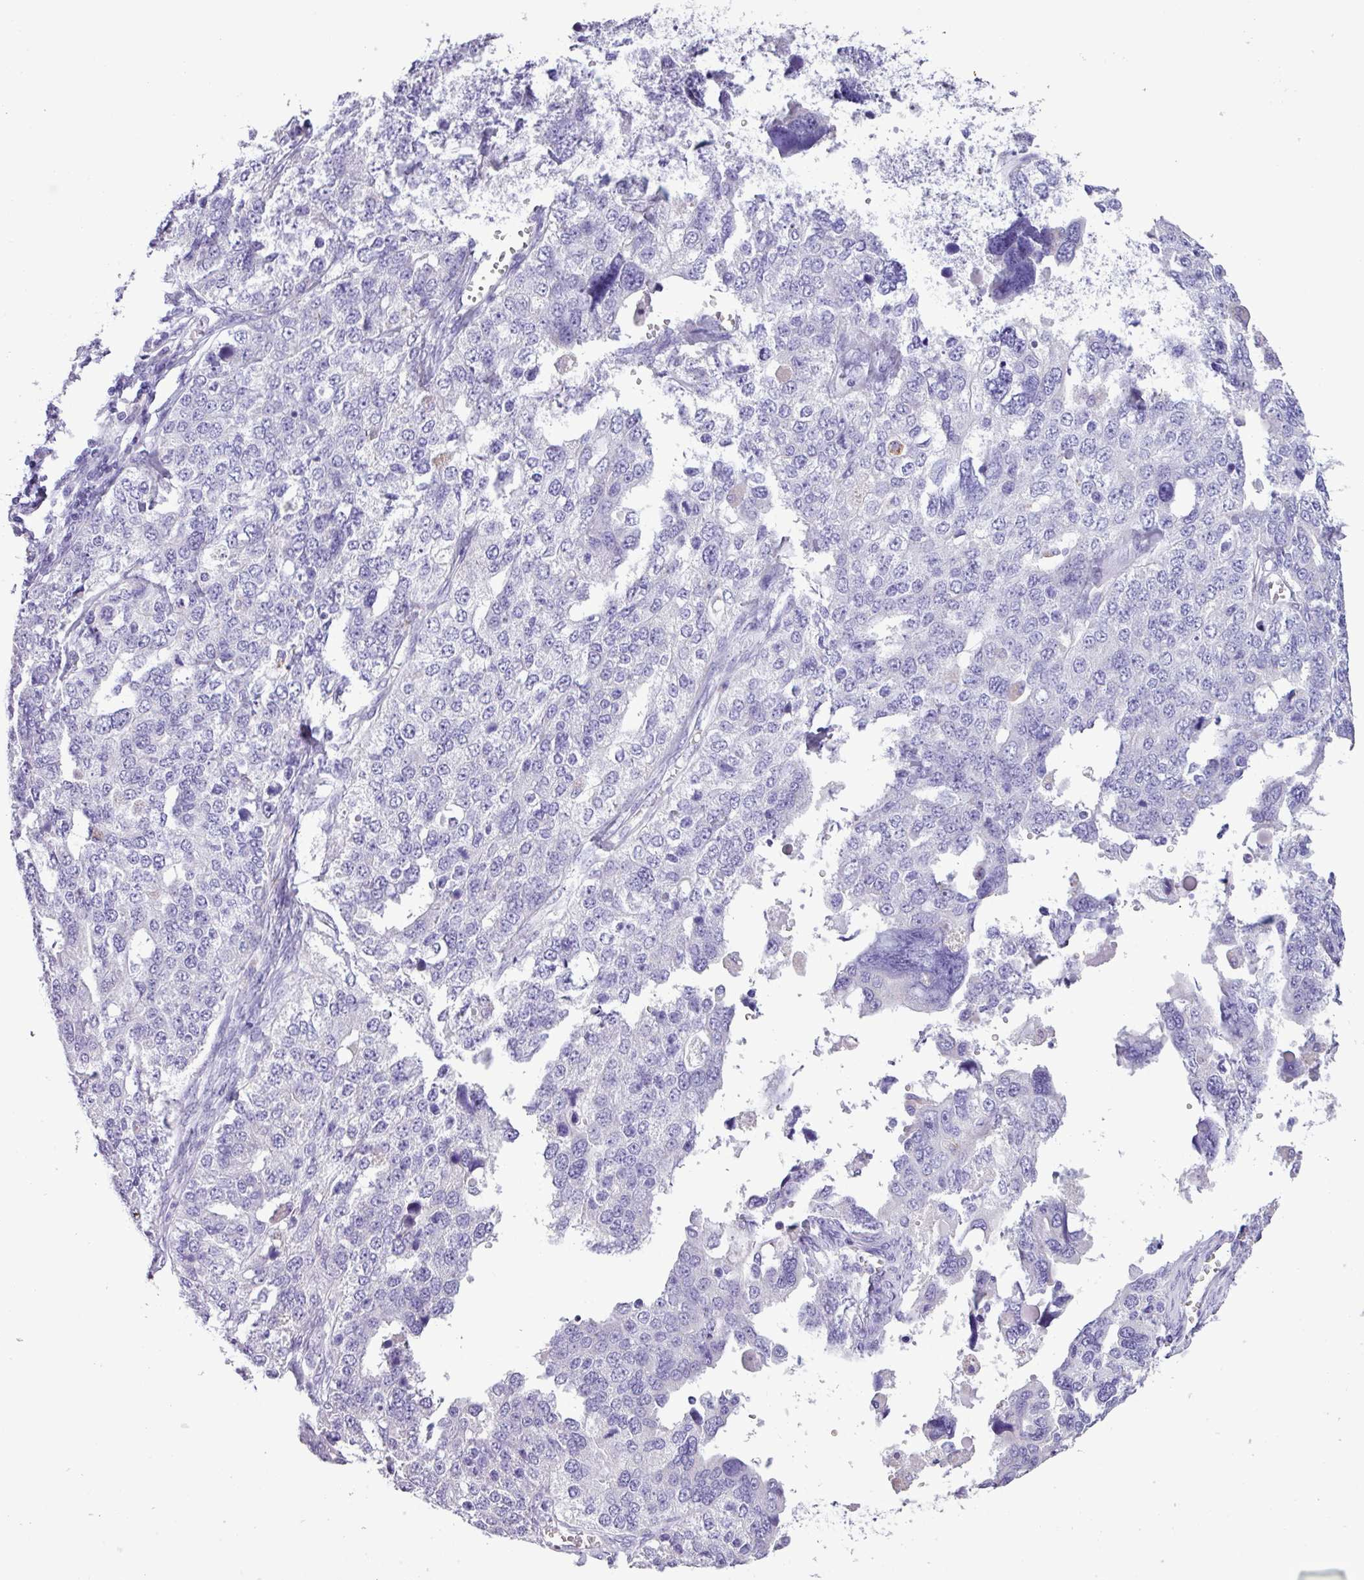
{"staining": {"intensity": "negative", "quantity": "none", "location": "none"}, "tissue": "ovarian cancer", "cell_type": "Tumor cells", "image_type": "cancer", "snomed": [{"axis": "morphology", "description": "Cystadenocarcinoma, serous, NOS"}, {"axis": "topography", "description": "Ovary"}], "caption": "A high-resolution photomicrograph shows immunohistochemistry staining of ovarian cancer (serous cystadenocarcinoma), which displays no significant staining in tumor cells.", "gene": "AGO3", "patient": {"sex": "female", "age": 76}}